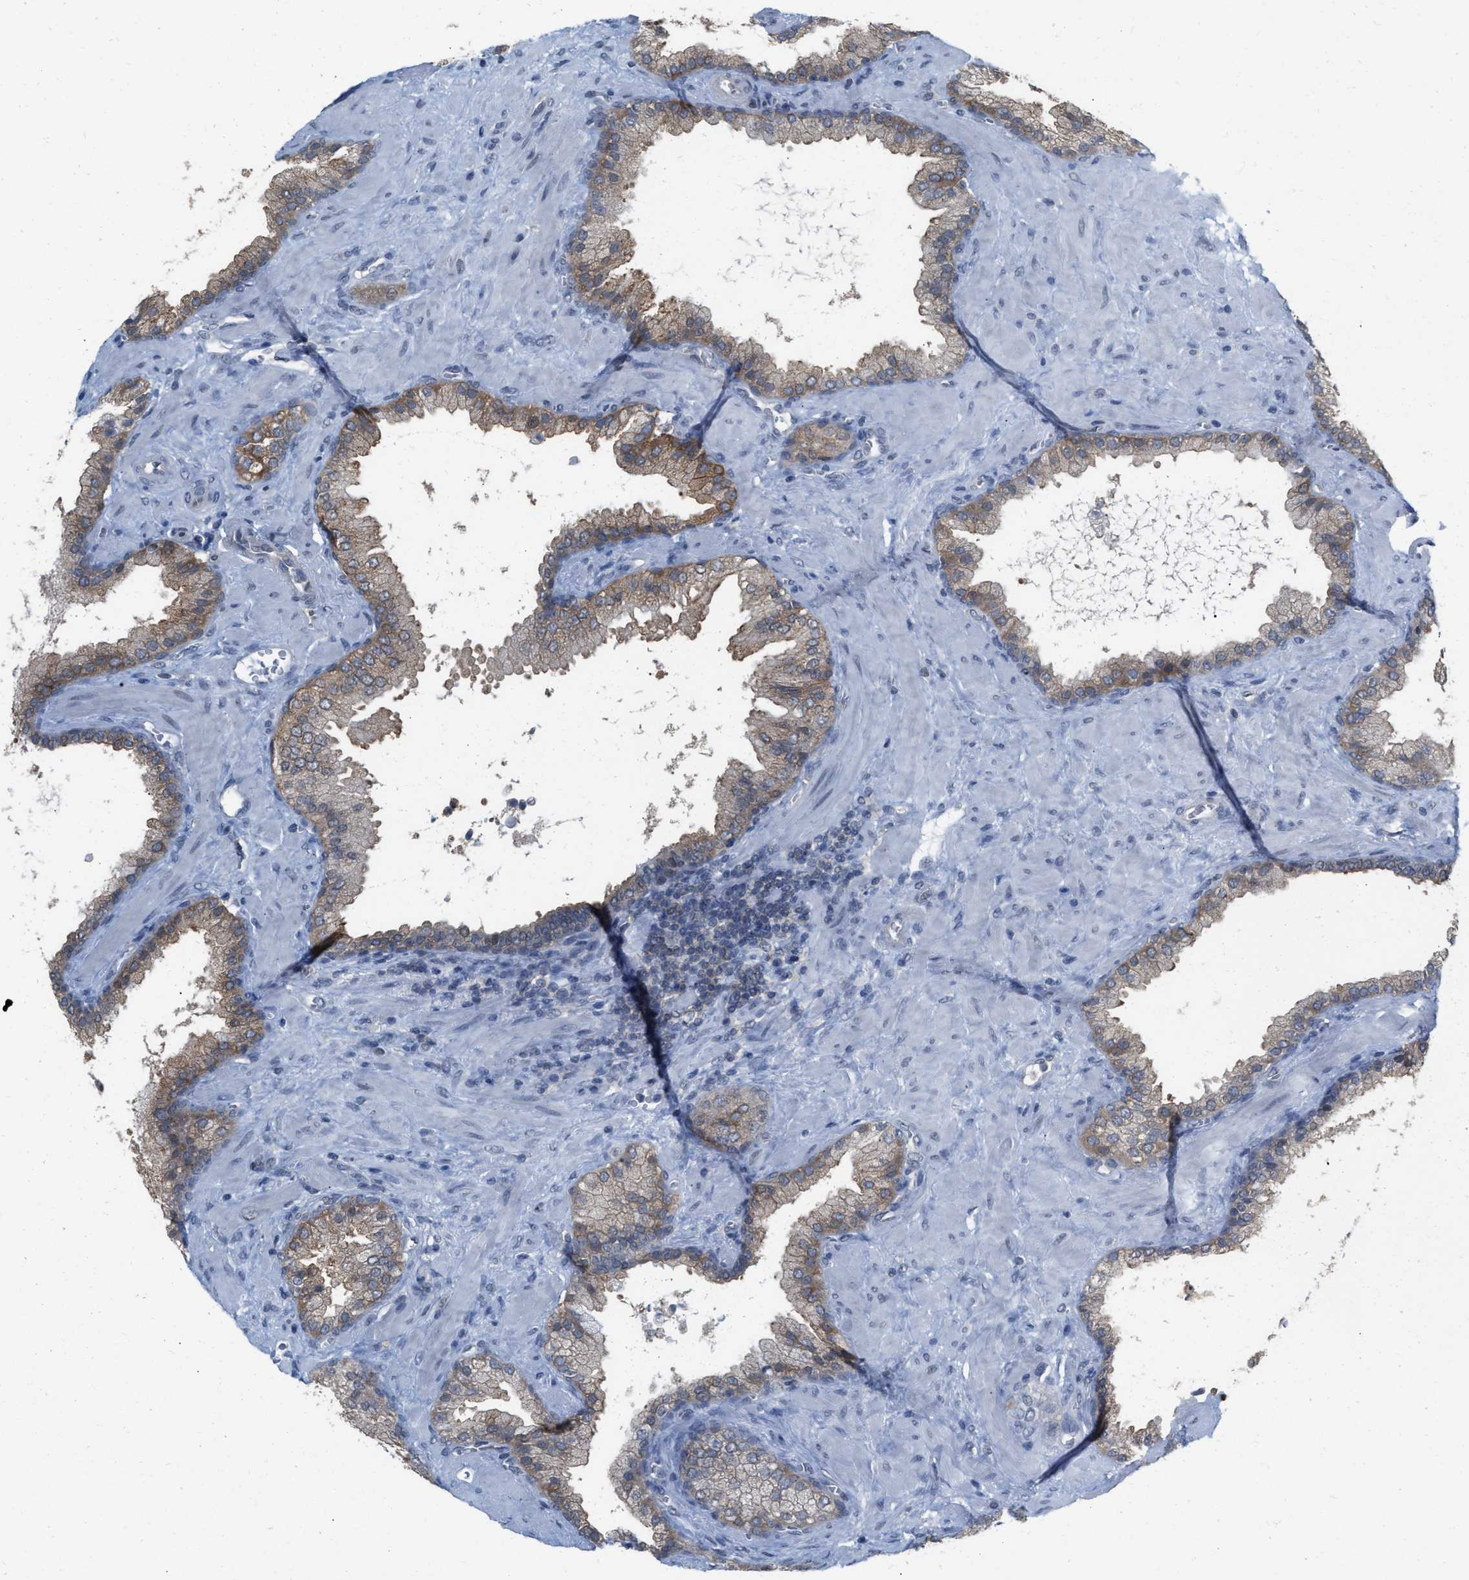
{"staining": {"intensity": "moderate", "quantity": ">75%", "location": "cytoplasmic/membranous"}, "tissue": "prostate cancer", "cell_type": "Tumor cells", "image_type": "cancer", "snomed": [{"axis": "morphology", "description": "Adenocarcinoma, Low grade"}, {"axis": "topography", "description": "Prostate"}], "caption": "Immunohistochemistry photomicrograph of neoplastic tissue: prostate cancer stained using IHC displays medium levels of moderate protein expression localized specifically in the cytoplasmic/membranous of tumor cells, appearing as a cytoplasmic/membranous brown color.", "gene": "BAIAP2L1", "patient": {"sex": "male", "age": 71}}